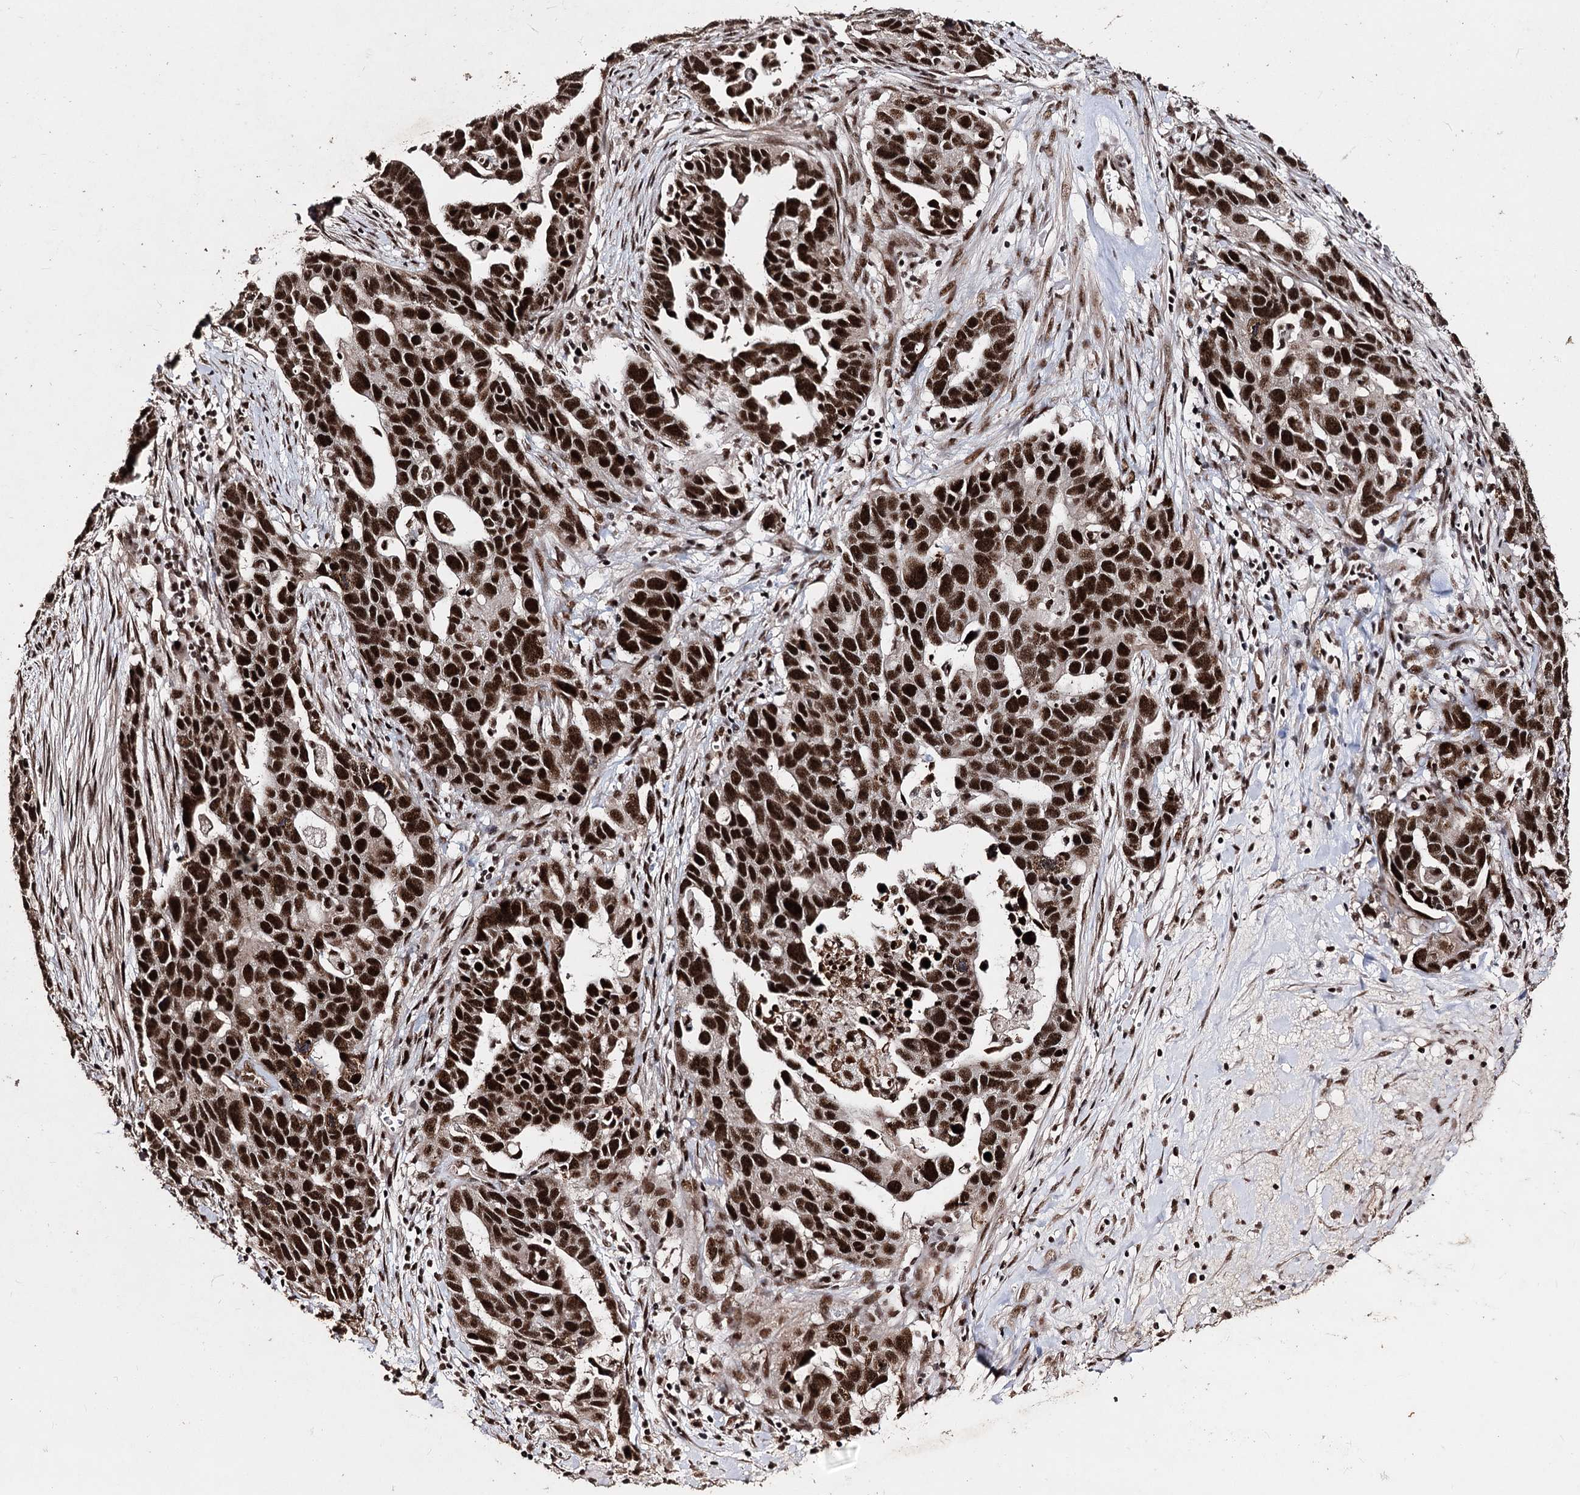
{"staining": {"intensity": "strong", "quantity": ">75%", "location": "nuclear"}, "tissue": "ovarian cancer", "cell_type": "Tumor cells", "image_type": "cancer", "snomed": [{"axis": "morphology", "description": "Cystadenocarcinoma, serous, NOS"}, {"axis": "topography", "description": "Ovary"}], "caption": "A histopathology image of serous cystadenocarcinoma (ovarian) stained for a protein exhibits strong nuclear brown staining in tumor cells.", "gene": "U2SURP", "patient": {"sex": "female", "age": 54}}